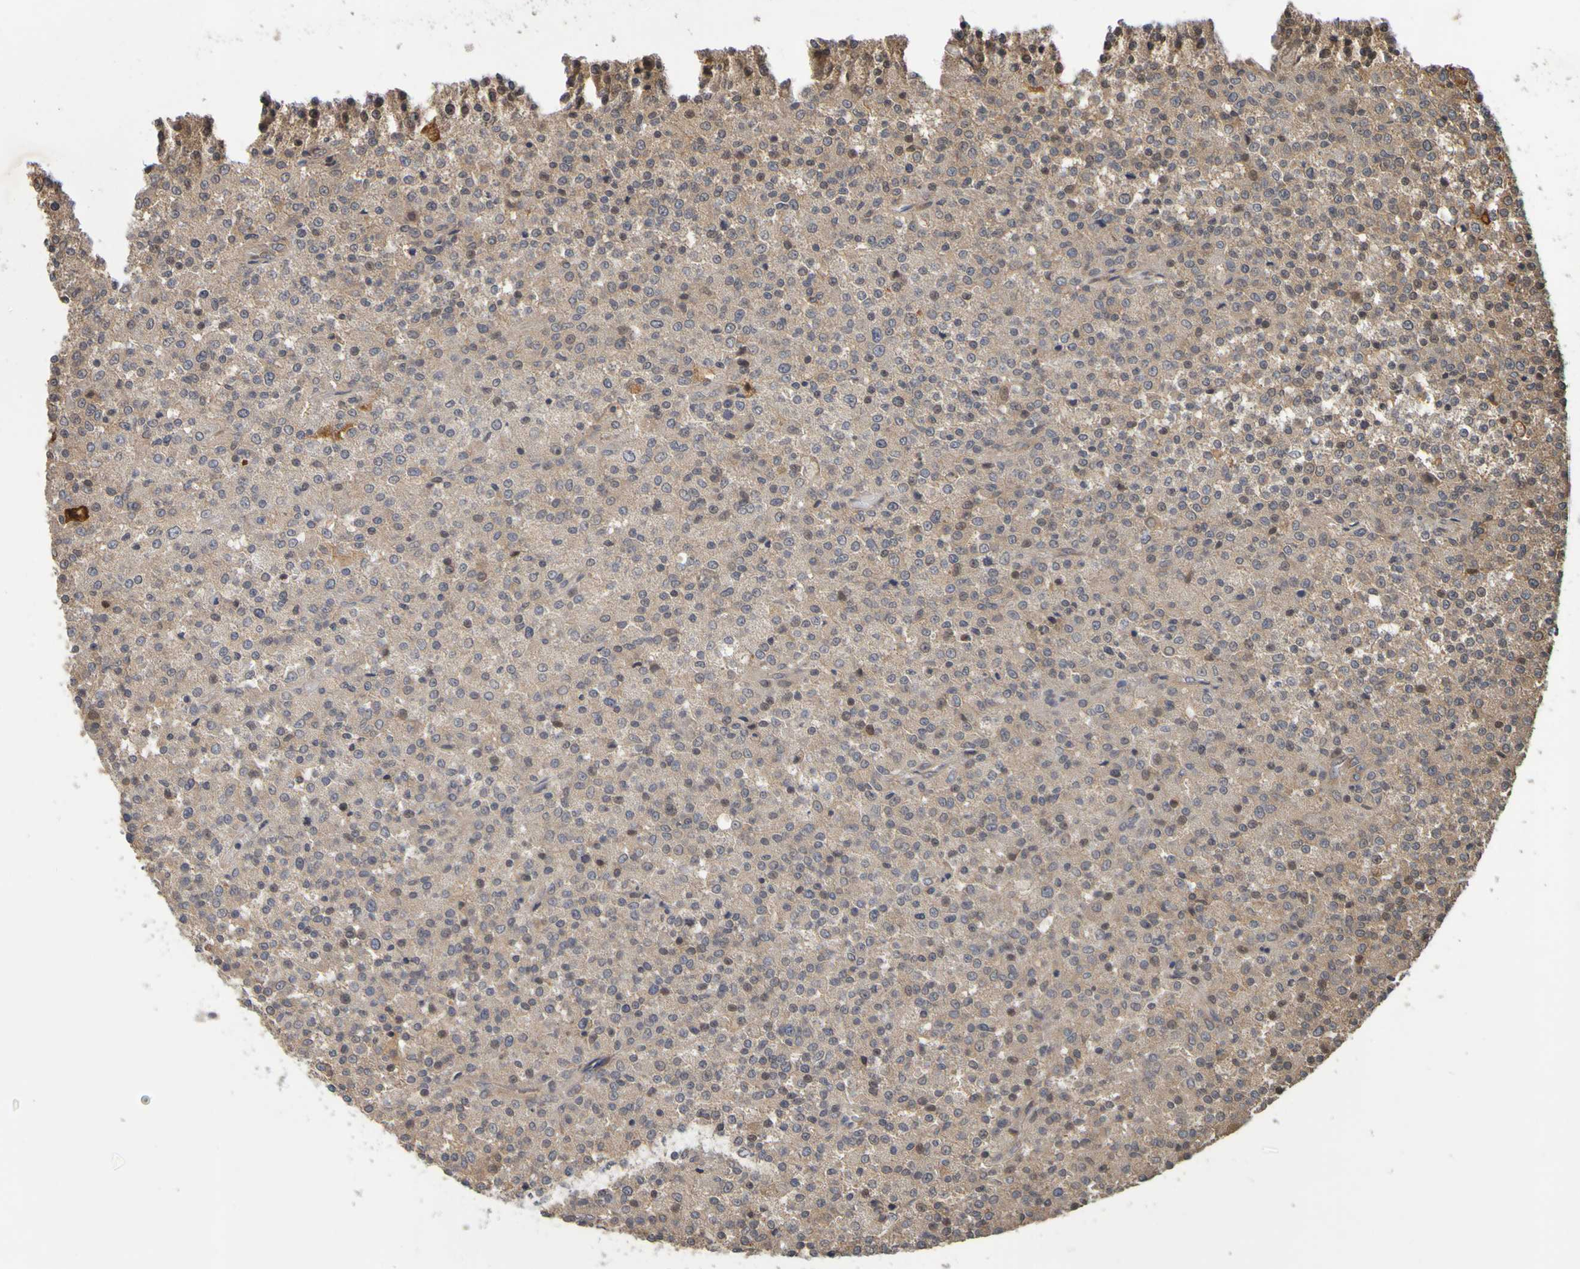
{"staining": {"intensity": "weak", "quantity": ">75%", "location": "cytoplasmic/membranous,nuclear"}, "tissue": "testis cancer", "cell_type": "Tumor cells", "image_type": "cancer", "snomed": [{"axis": "morphology", "description": "Seminoma, NOS"}, {"axis": "topography", "description": "Testis"}], "caption": "A micrograph showing weak cytoplasmic/membranous and nuclear expression in about >75% of tumor cells in testis cancer, as visualized by brown immunohistochemical staining.", "gene": "OCRL", "patient": {"sex": "male", "age": 59}}